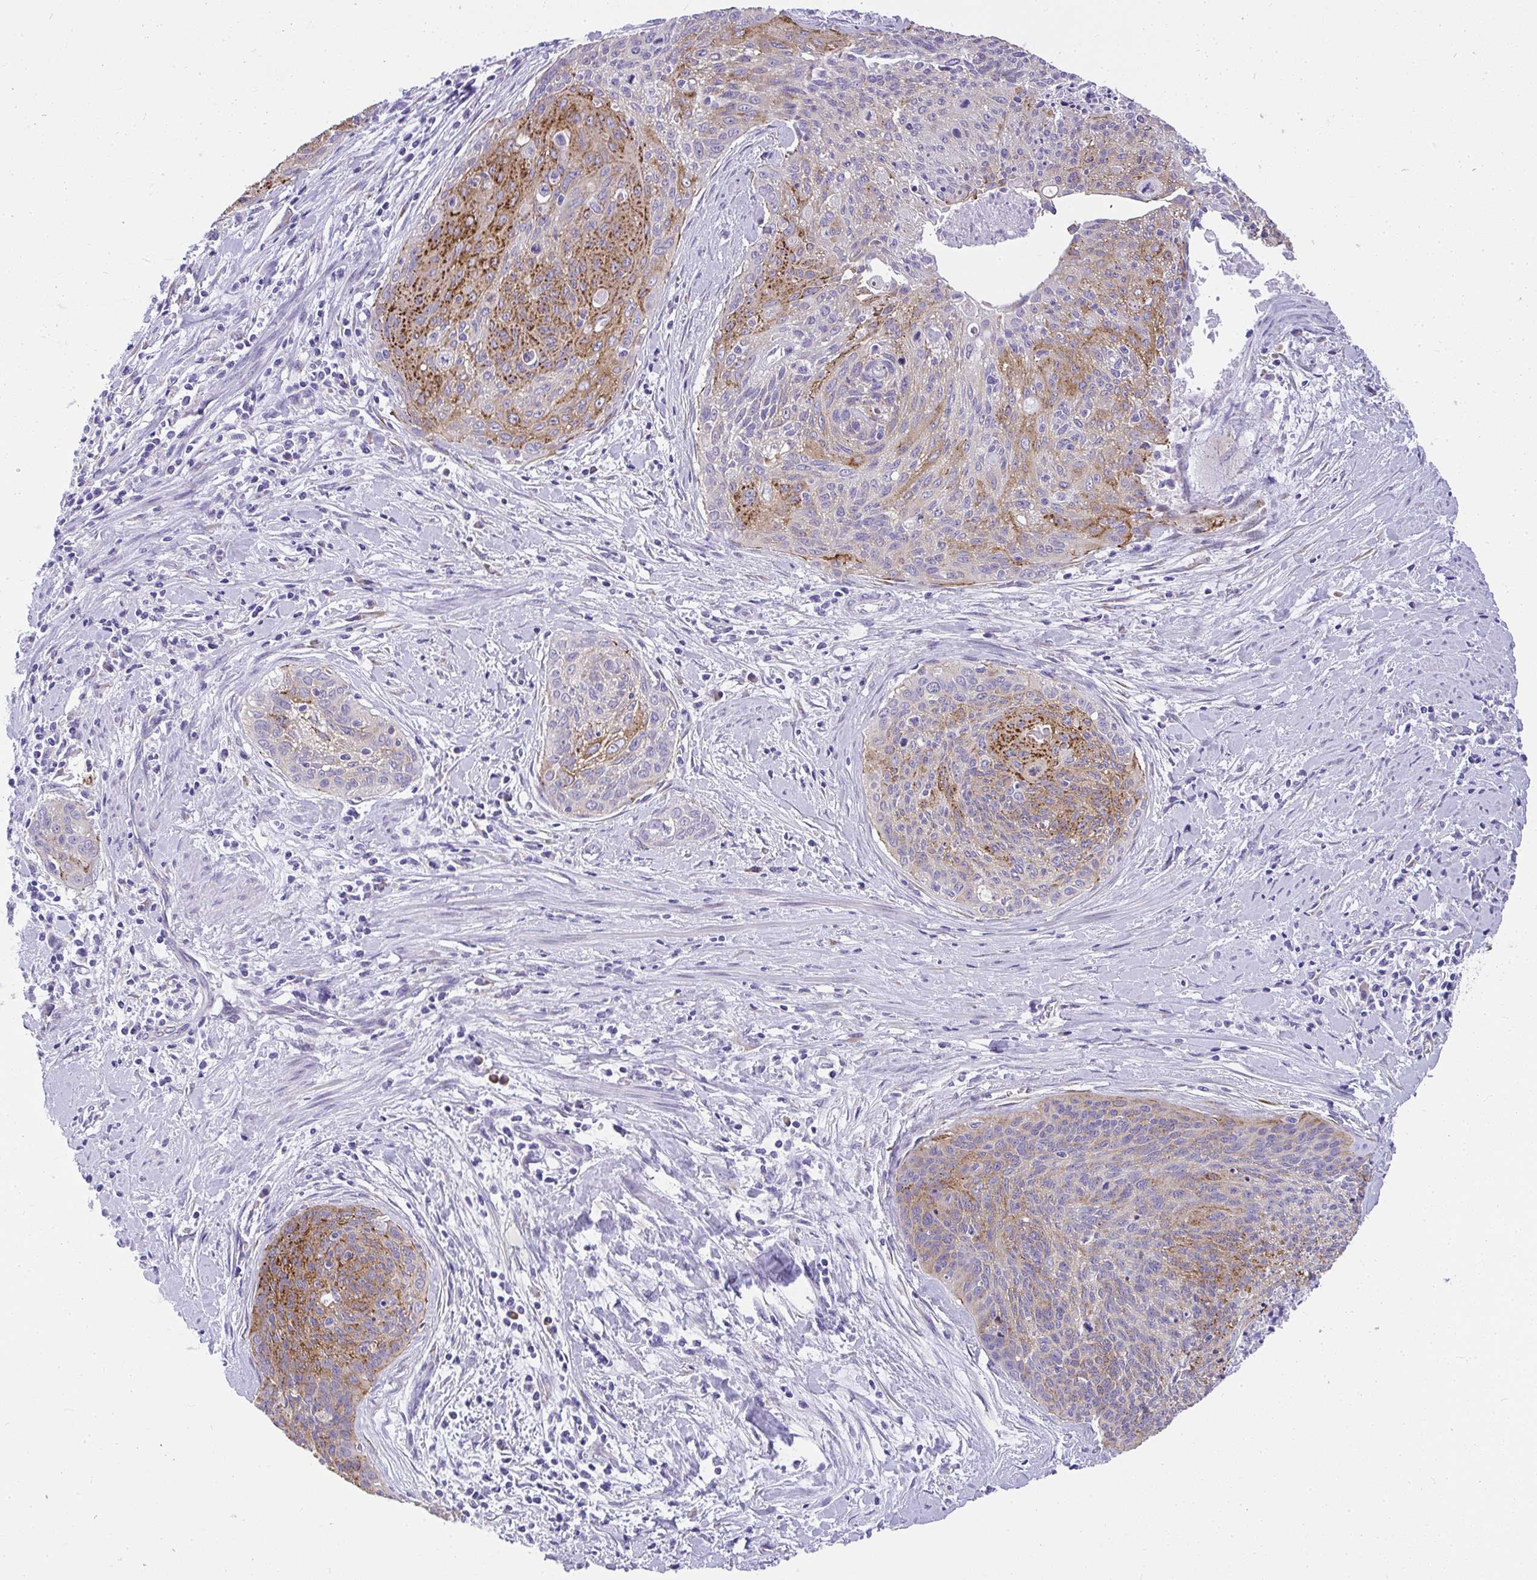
{"staining": {"intensity": "moderate", "quantity": "25%-75%", "location": "cytoplasmic/membranous"}, "tissue": "cervical cancer", "cell_type": "Tumor cells", "image_type": "cancer", "snomed": [{"axis": "morphology", "description": "Squamous cell carcinoma, NOS"}, {"axis": "topography", "description": "Cervix"}], "caption": "Tumor cells reveal medium levels of moderate cytoplasmic/membranous staining in about 25%-75% of cells in cervical cancer (squamous cell carcinoma).", "gene": "ADRA2C", "patient": {"sex": "female", "age": 55}}